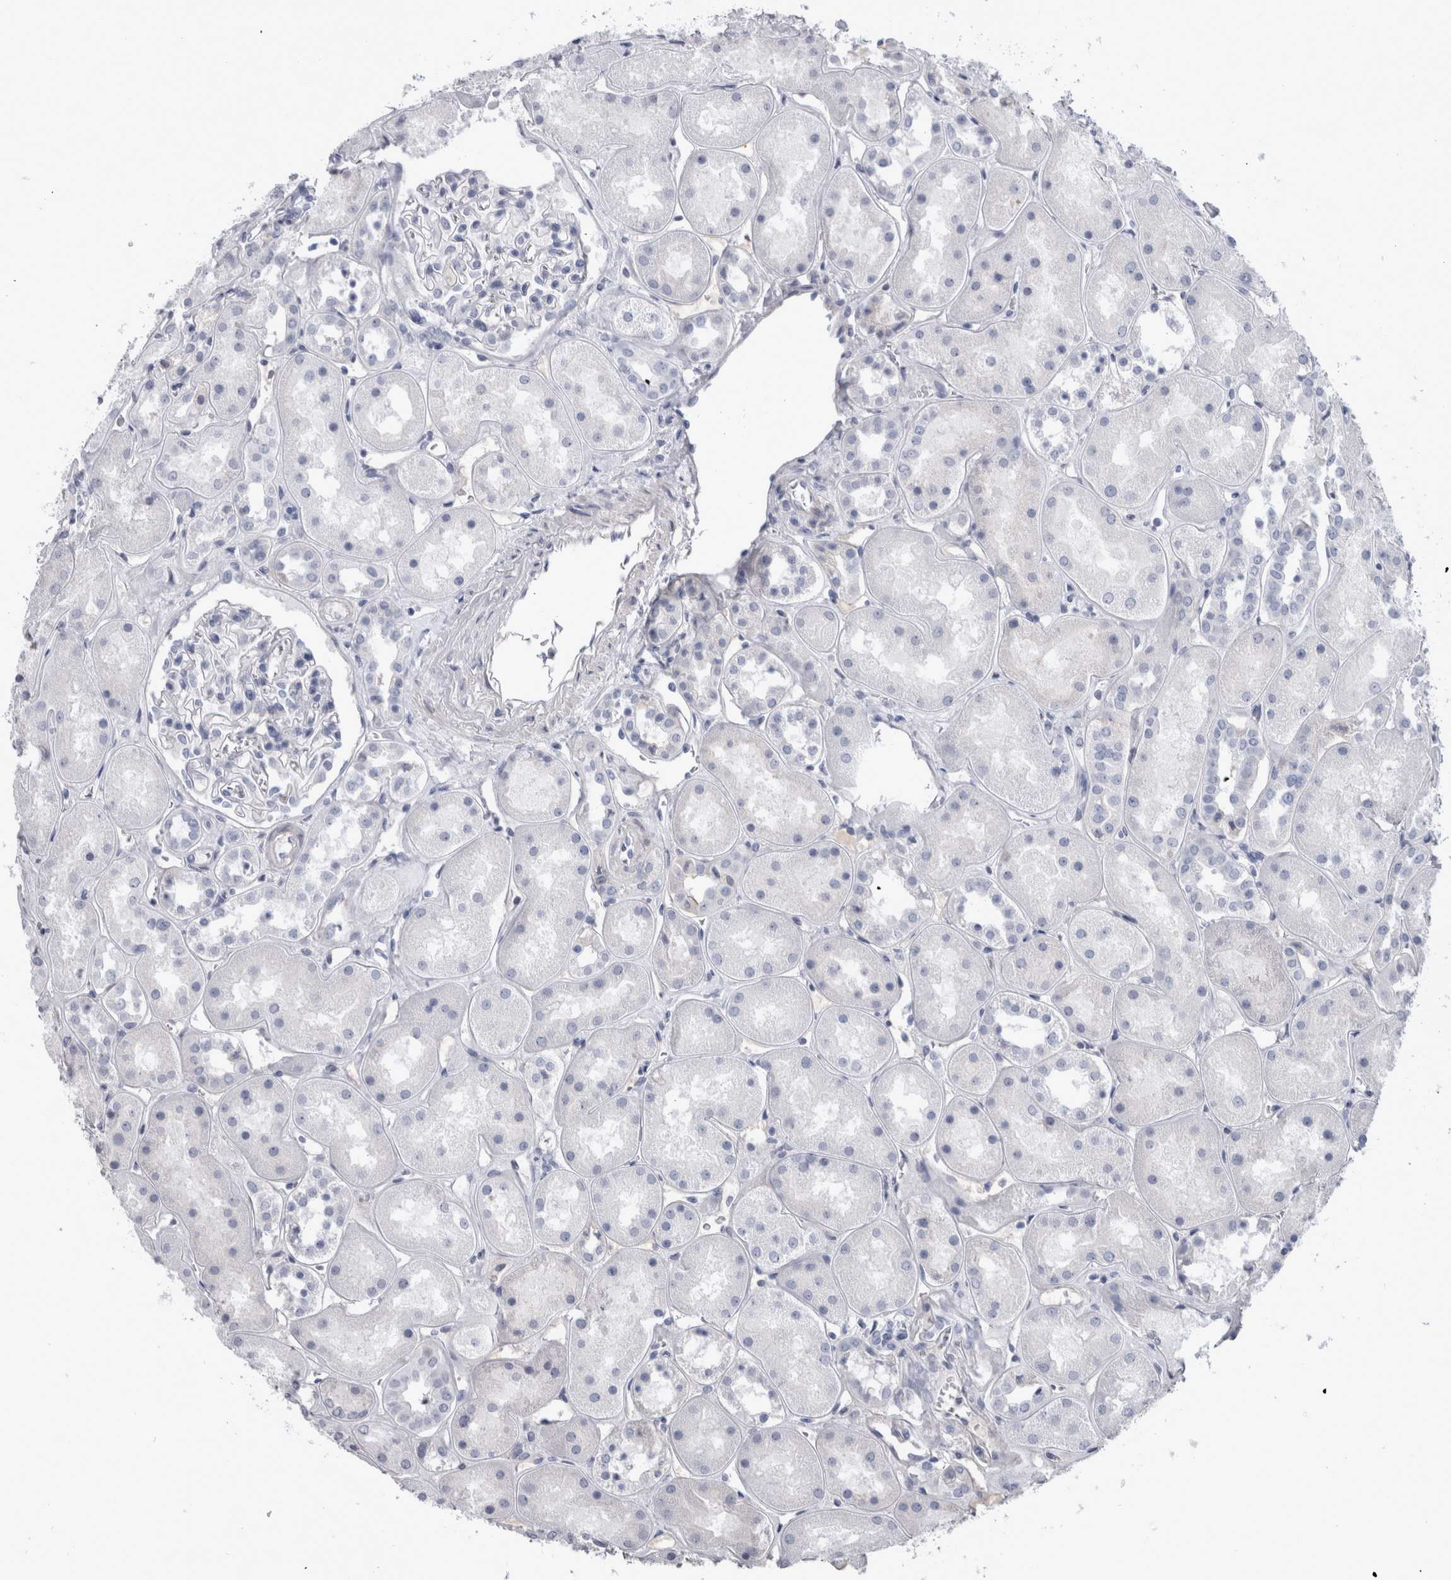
{"staining": {"intensity": "negative", "quantity": "none", "location": "none"}, "tissue": "kidney", "cell_type": "Cells in glomeruli", "image_type": "normal", "snomed": [{"axis": "morphology", "description": "Normal tissue, NOS"}, {"axis": "topography", "description": "Kidney"}], "caption": "Immunohistochemistry (IHC) micrograph of unremarkable kidney: kidney stained with DAB displays no significant protein positivity in cells in glomeruli. Nuclei are stained in blue.", "gene": "PAX5", "patient": {"sex": "male", "age": 70}}